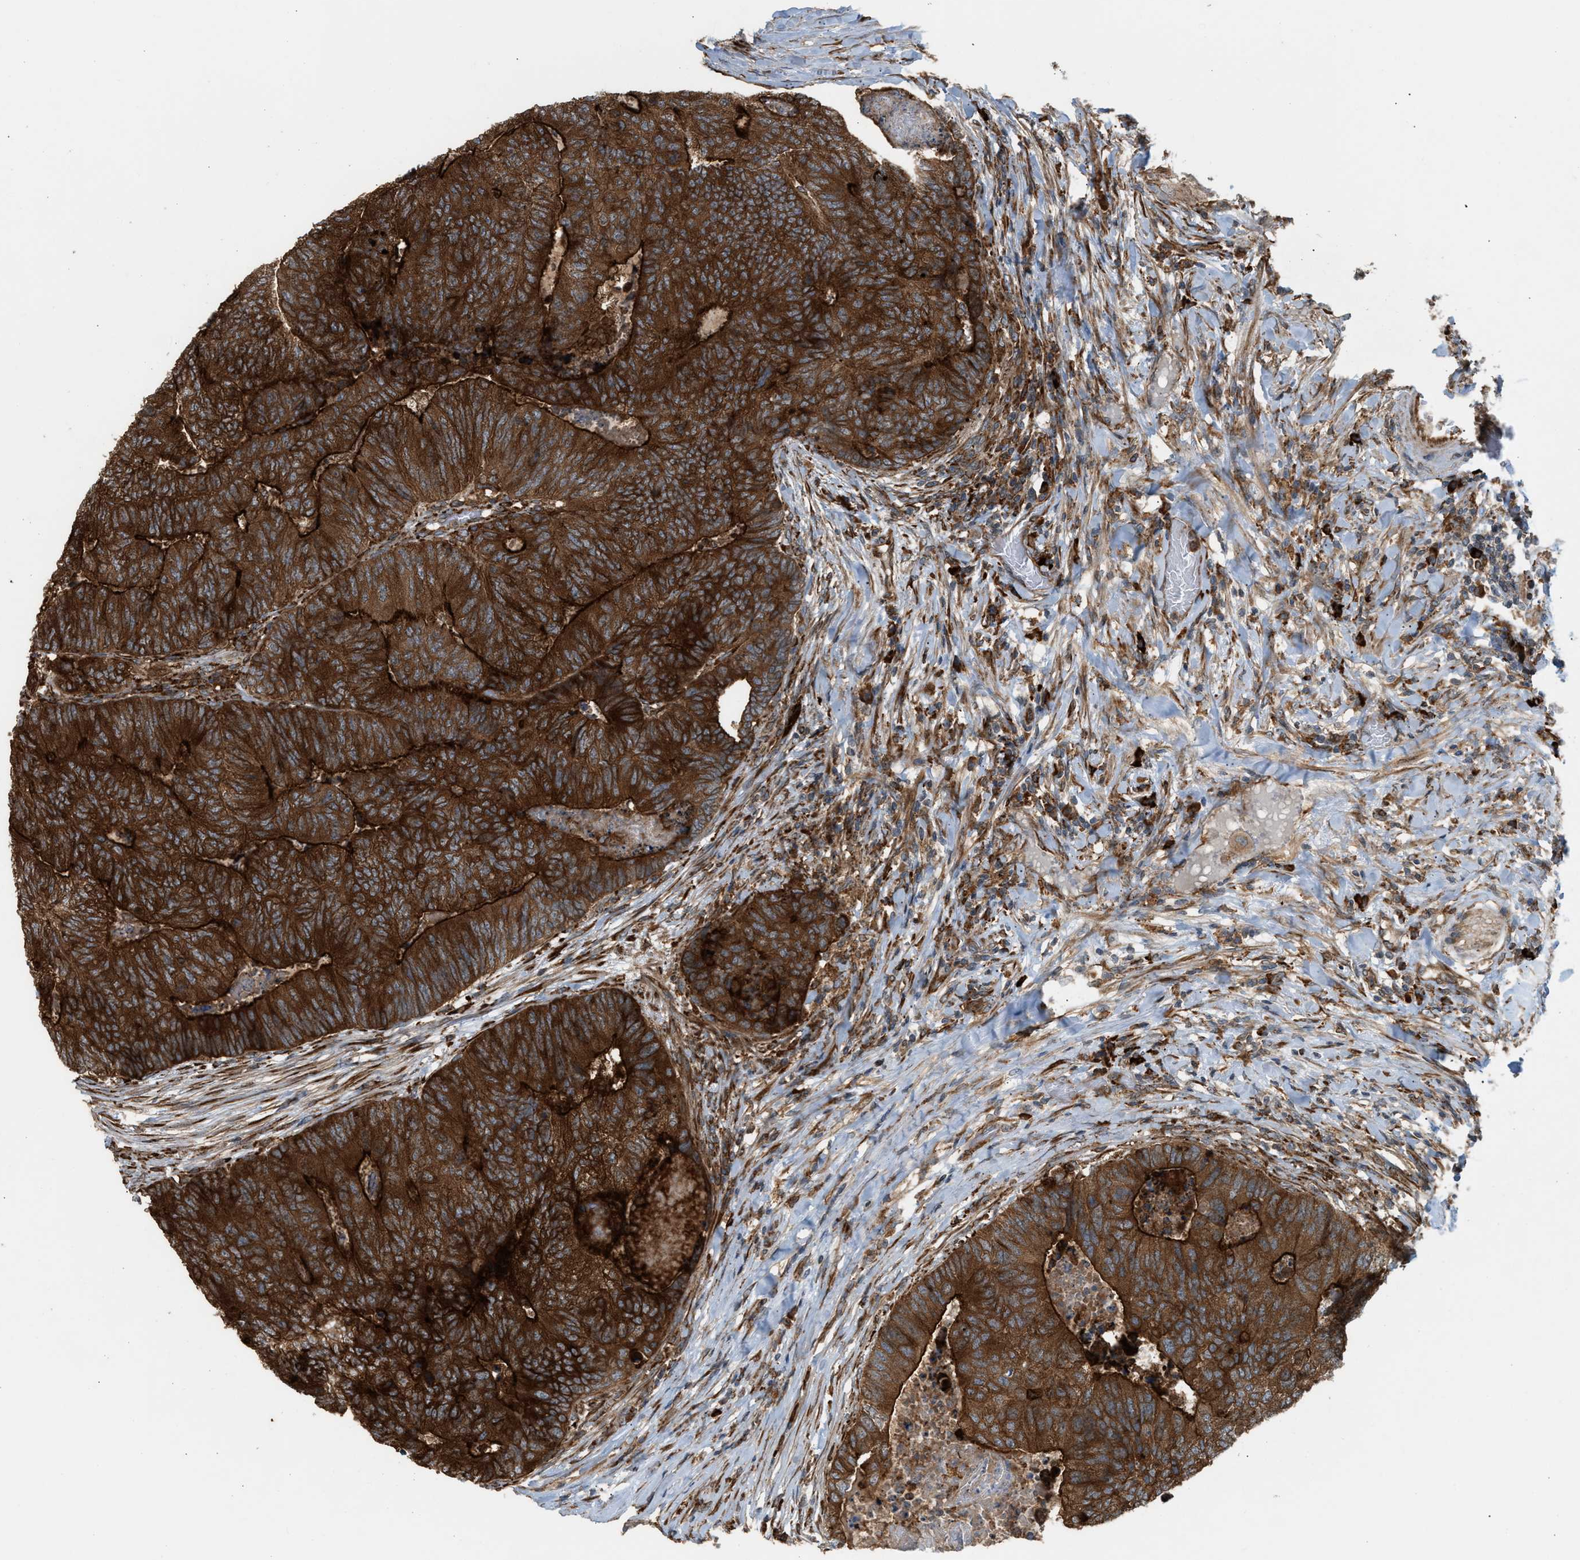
{"staining": {"intensity": "strong", "quantity": ">75%", "location": "cytoplasmic/membranous"}, "tissue": "colorectal cancer", "cell_type": "Tumor cells", "image_type": "cancer", "snomed": [{"axis": "morphology", "description": "Adenocarcinoma, NOS"}, {"axis": "topography", "description": "Colon"}], "caption": "Immunohistochemistry (IHC) (DAB) staining of colorectal adenocarcinoma exhibits strong cytoplasmic/membranous protein expression in about >75% of tumor cells.", "gene": "BAIAP2L1", "patient": {"sex": "female", "age": 67}}